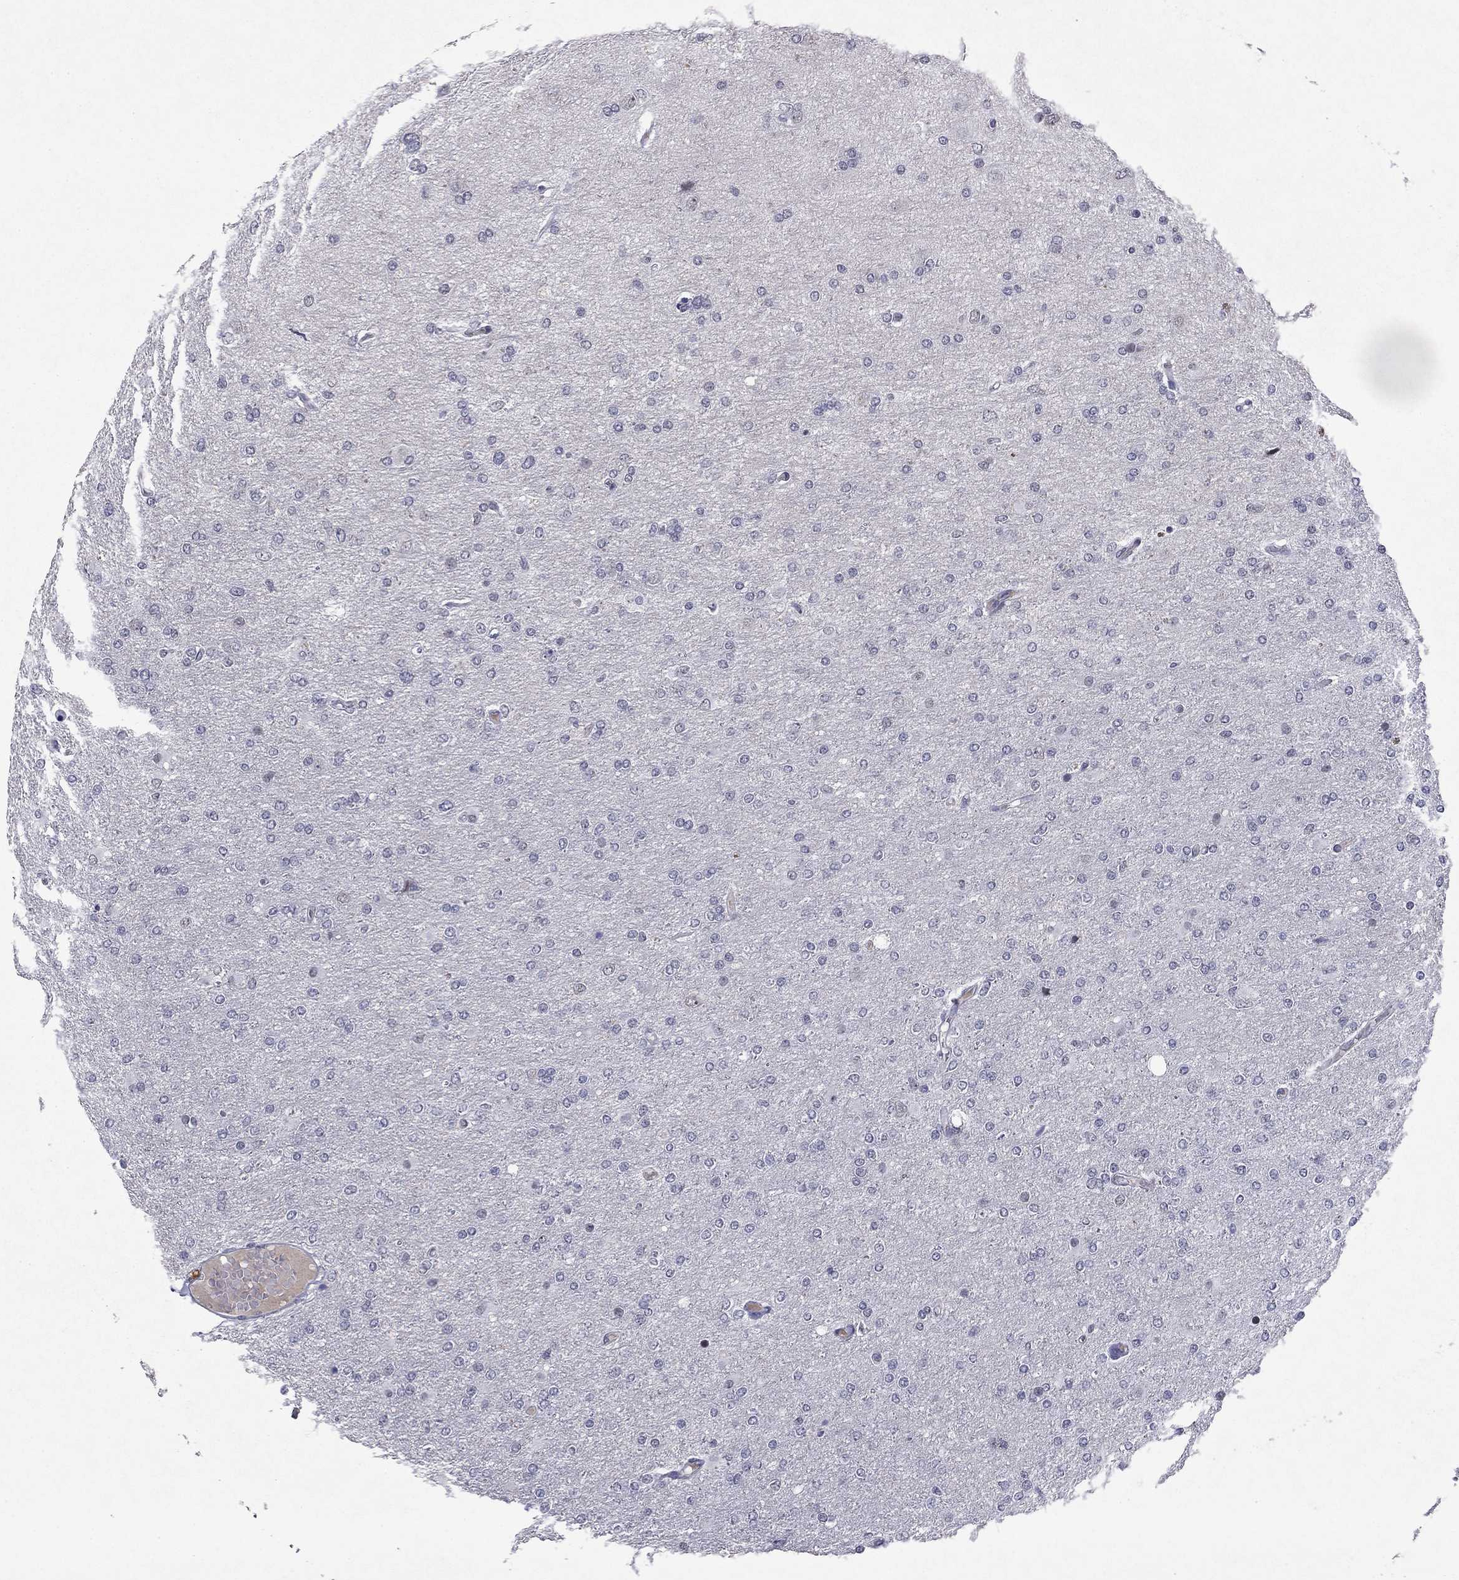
{"staining": {"intensity": "negative", "quantity": "none", "location": "none"}, "tissue": "glioma", "cell_type": "Tumor cells", "image_type": "cancer", "snomed": [{"axis": "morphology", "description": "Glioma, malignant, High grade"}, {"axis": "topography", "description": "Cerebral cortex"}], "caption": "Immunohistochemical staining of human high-grade glioma (malignant) displays no significant expression in tumor cells.", "gene": "ECM1", "patient": {"sex": "male", "age": 70}}